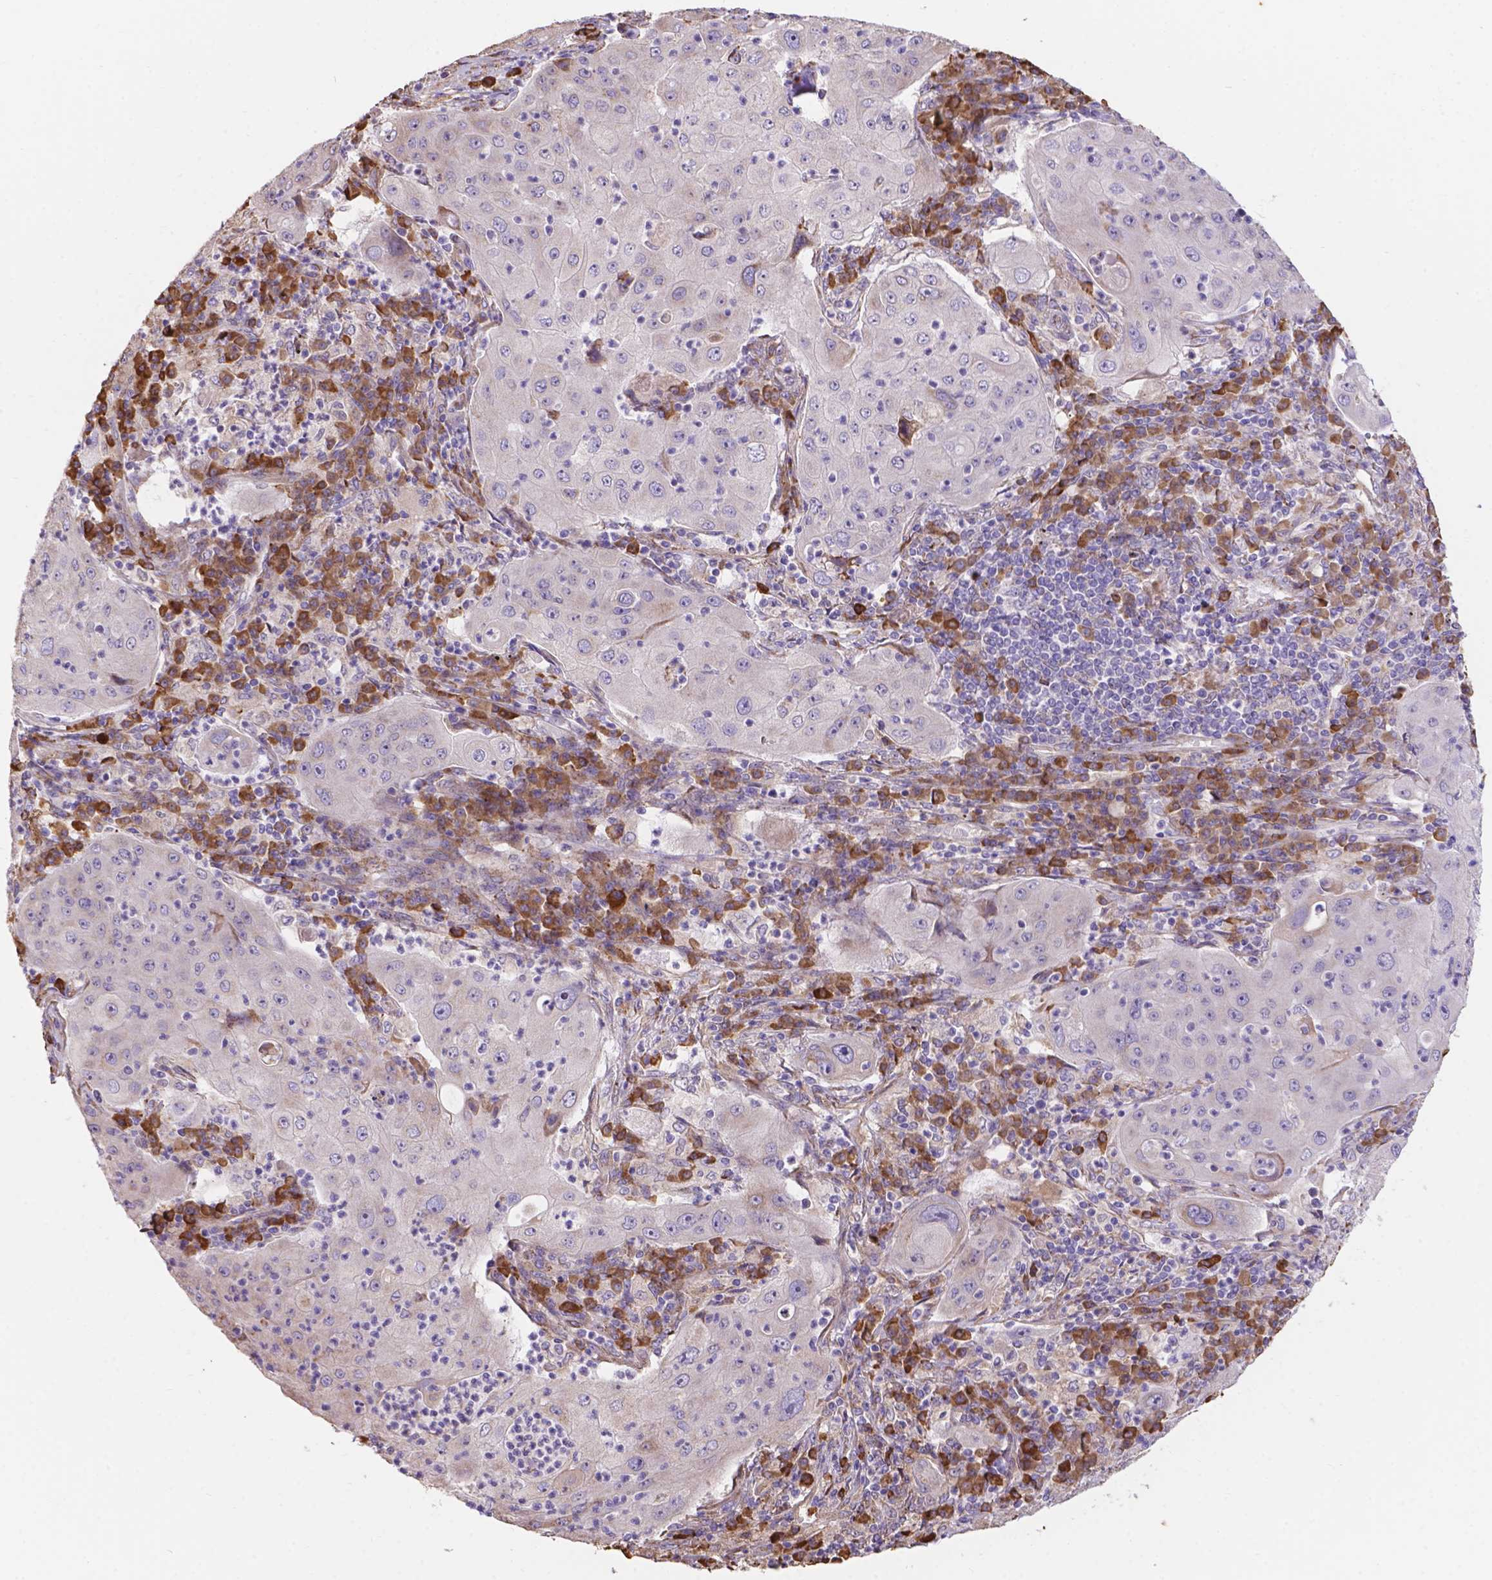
{"staining": {"intensity": "negative", "quantity": "none", "location": "none"}, "tissue": "lung cancer", "cell_type": "Tumor cells", "image_type": "cancer", "snomed": [{"axis": "morphology", "description": "Squamous cell carcinoma, NOS"}, {"axis": "topography", "description": "Lung"}], "caption": "Tumor cells show no significant protein staining in lung cancer.", "gene": "IPO11", "patient": {"sex": "female", "age": 59}}